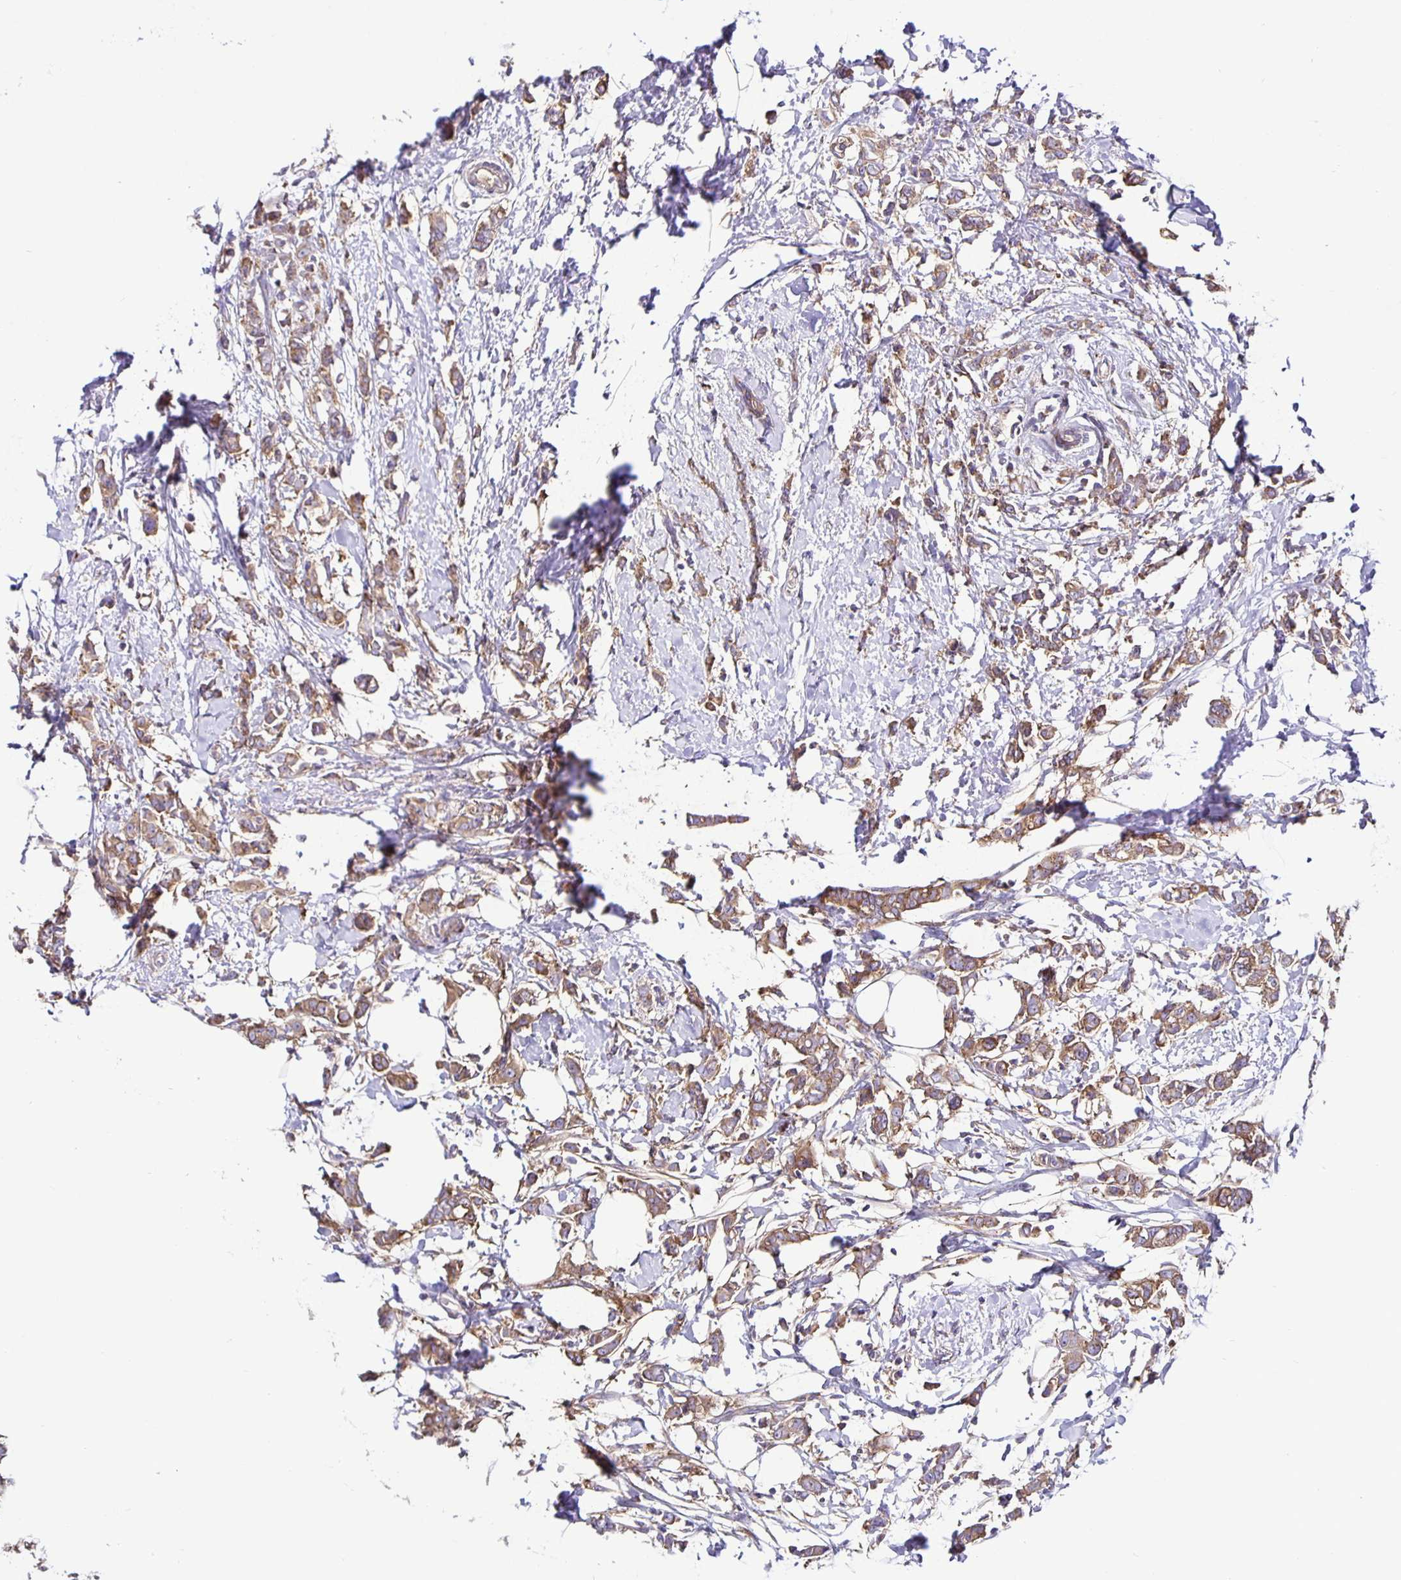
{"staining": {"intensity": "moderate", "quantity": ">75%", "location": "cytoplasmic/membranous"}, "tissue": "breast cancer", "cell_type": "Tumor cells", "image_type": "cancer", "snomed": [{"axis": "morphology", "description": "Duct carcinoma"}, {"axis": "topography", "description": "Breast"}], "caption": "IHC photomicrograph of human breast cancer stained for a protein (brown), which reveals medium levels of moderate cytoplasmic/membranous staining in about >75% of tumor cells.", "gene": "SNX5", "patient": {"sex": "female", "age": 40}}